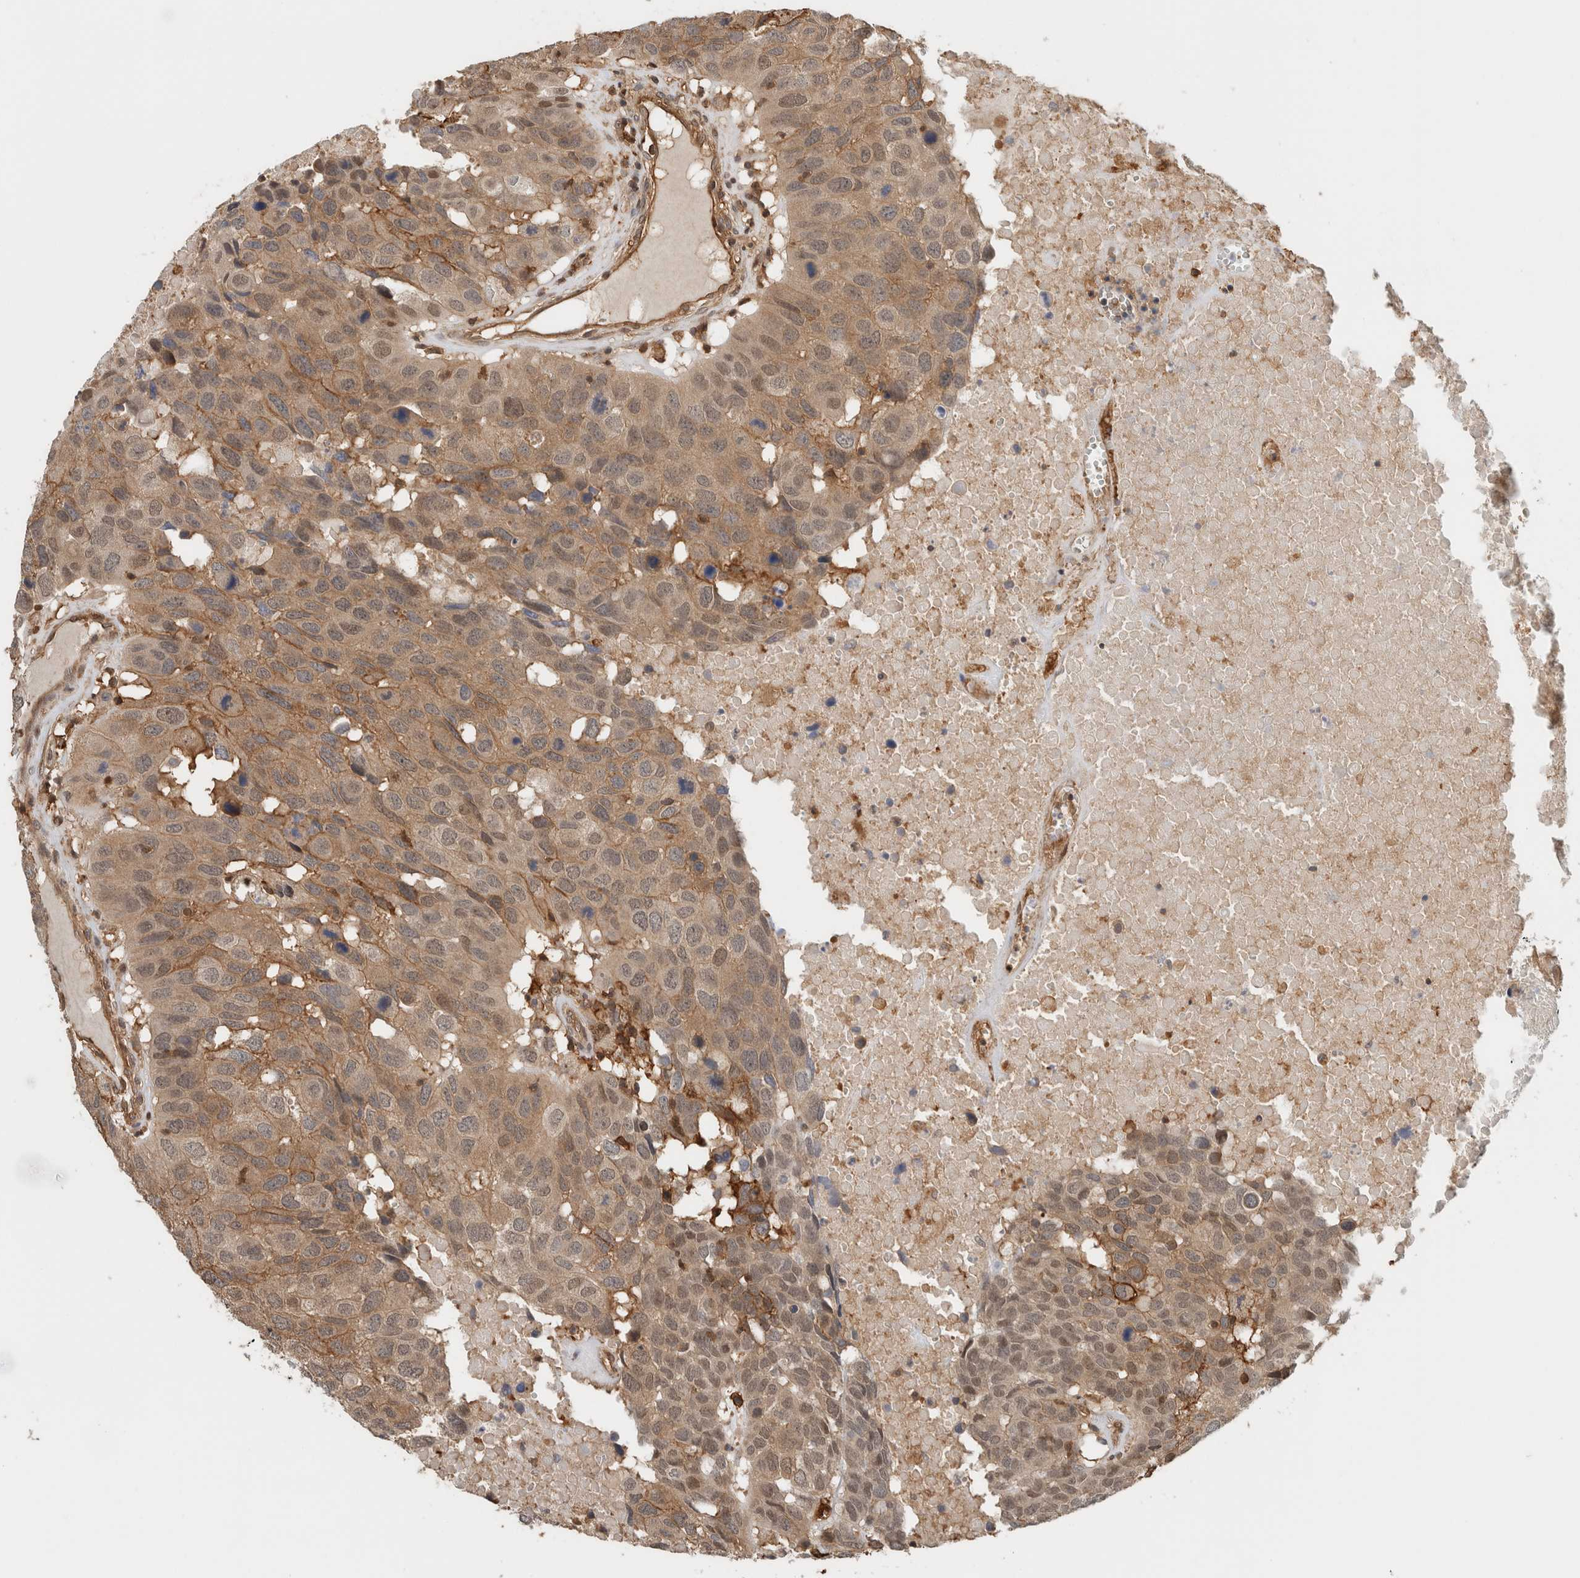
{"staining": {"intensity": "weak", "quantity": ">75%", "location": "cytoplasmic/membranous,nuclear"}, "tissue": "head and neck cancer", "cell_type": "Tumor cells", "image_type": "cancer", "snomed": [{"axis": "morphology", "description": "Squamous cell carcinoma, NOS"}, {"axis": "topography", "description": "Head-Neck"}], "caption": "Immunohistochemical staining of human head and neck cancer (squamous cell carcinoma) reveals weak cytoplasmic/membranous and nuclear protein positivity in approximately >75% of tumor cells. Using DAB (brown) and hematoxylin (blue) stains, captured at high magnification using brightfield microscopy.", "gene": "PFDN4", "patient": {"sex": "male", "age": 66}}